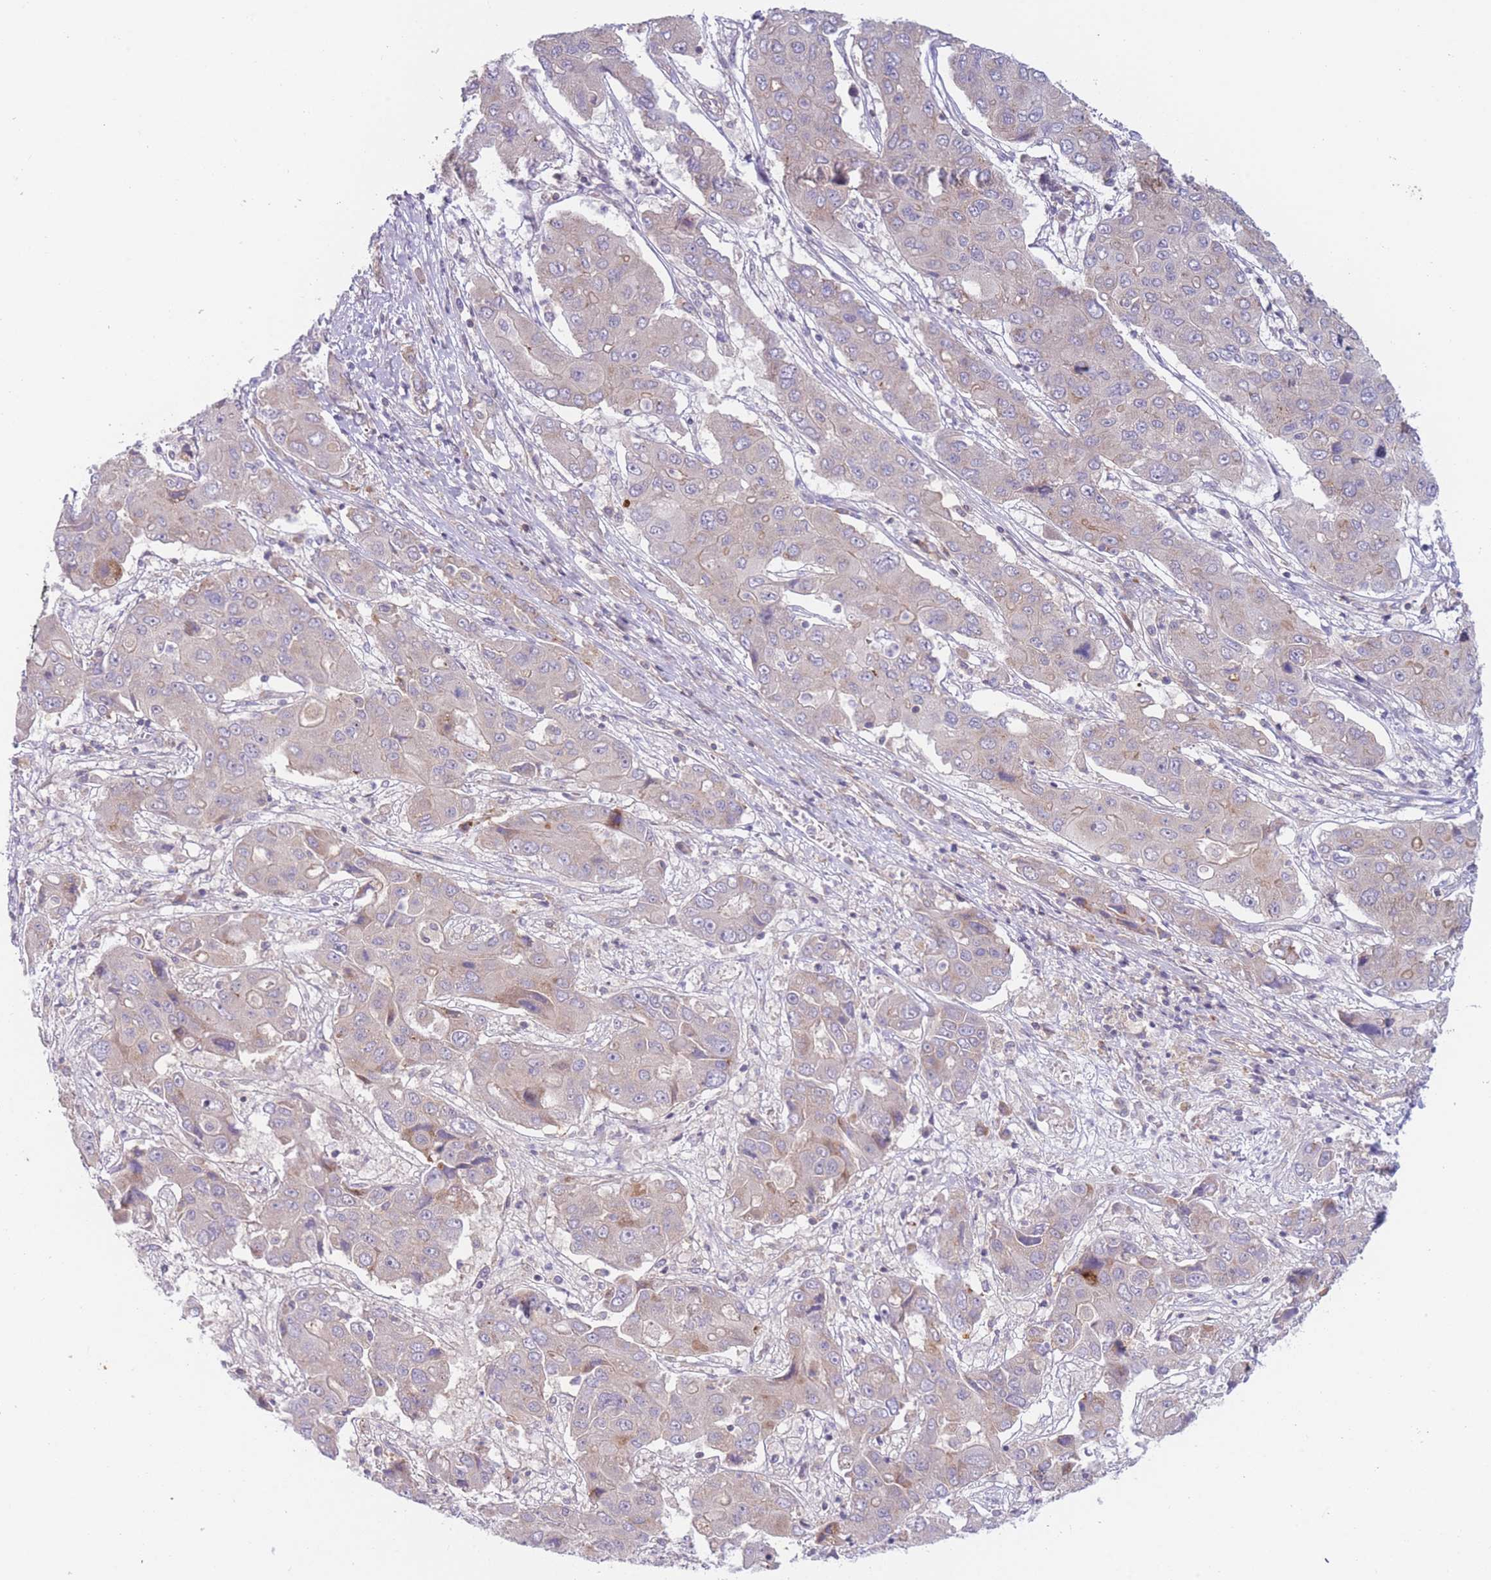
{"staining": {"intensity": "weak", "quantity": "<25%", "location": "cytoplasmic/membranous"}, "tissue": "liver cancer", "cell_type": "Tumor cells", "image_type": "cancer", "snomed": [{"axis": "morphology", "description": "Cholangiocarcinoma"}, {"axis": "topography", "description": "Liver"}], "caption": "Tumor cells show no significant protein positivity in cholangiocarcinoma (liver).", "gene": "WDR93", "patient": {"sex": "male", "age": 67}}